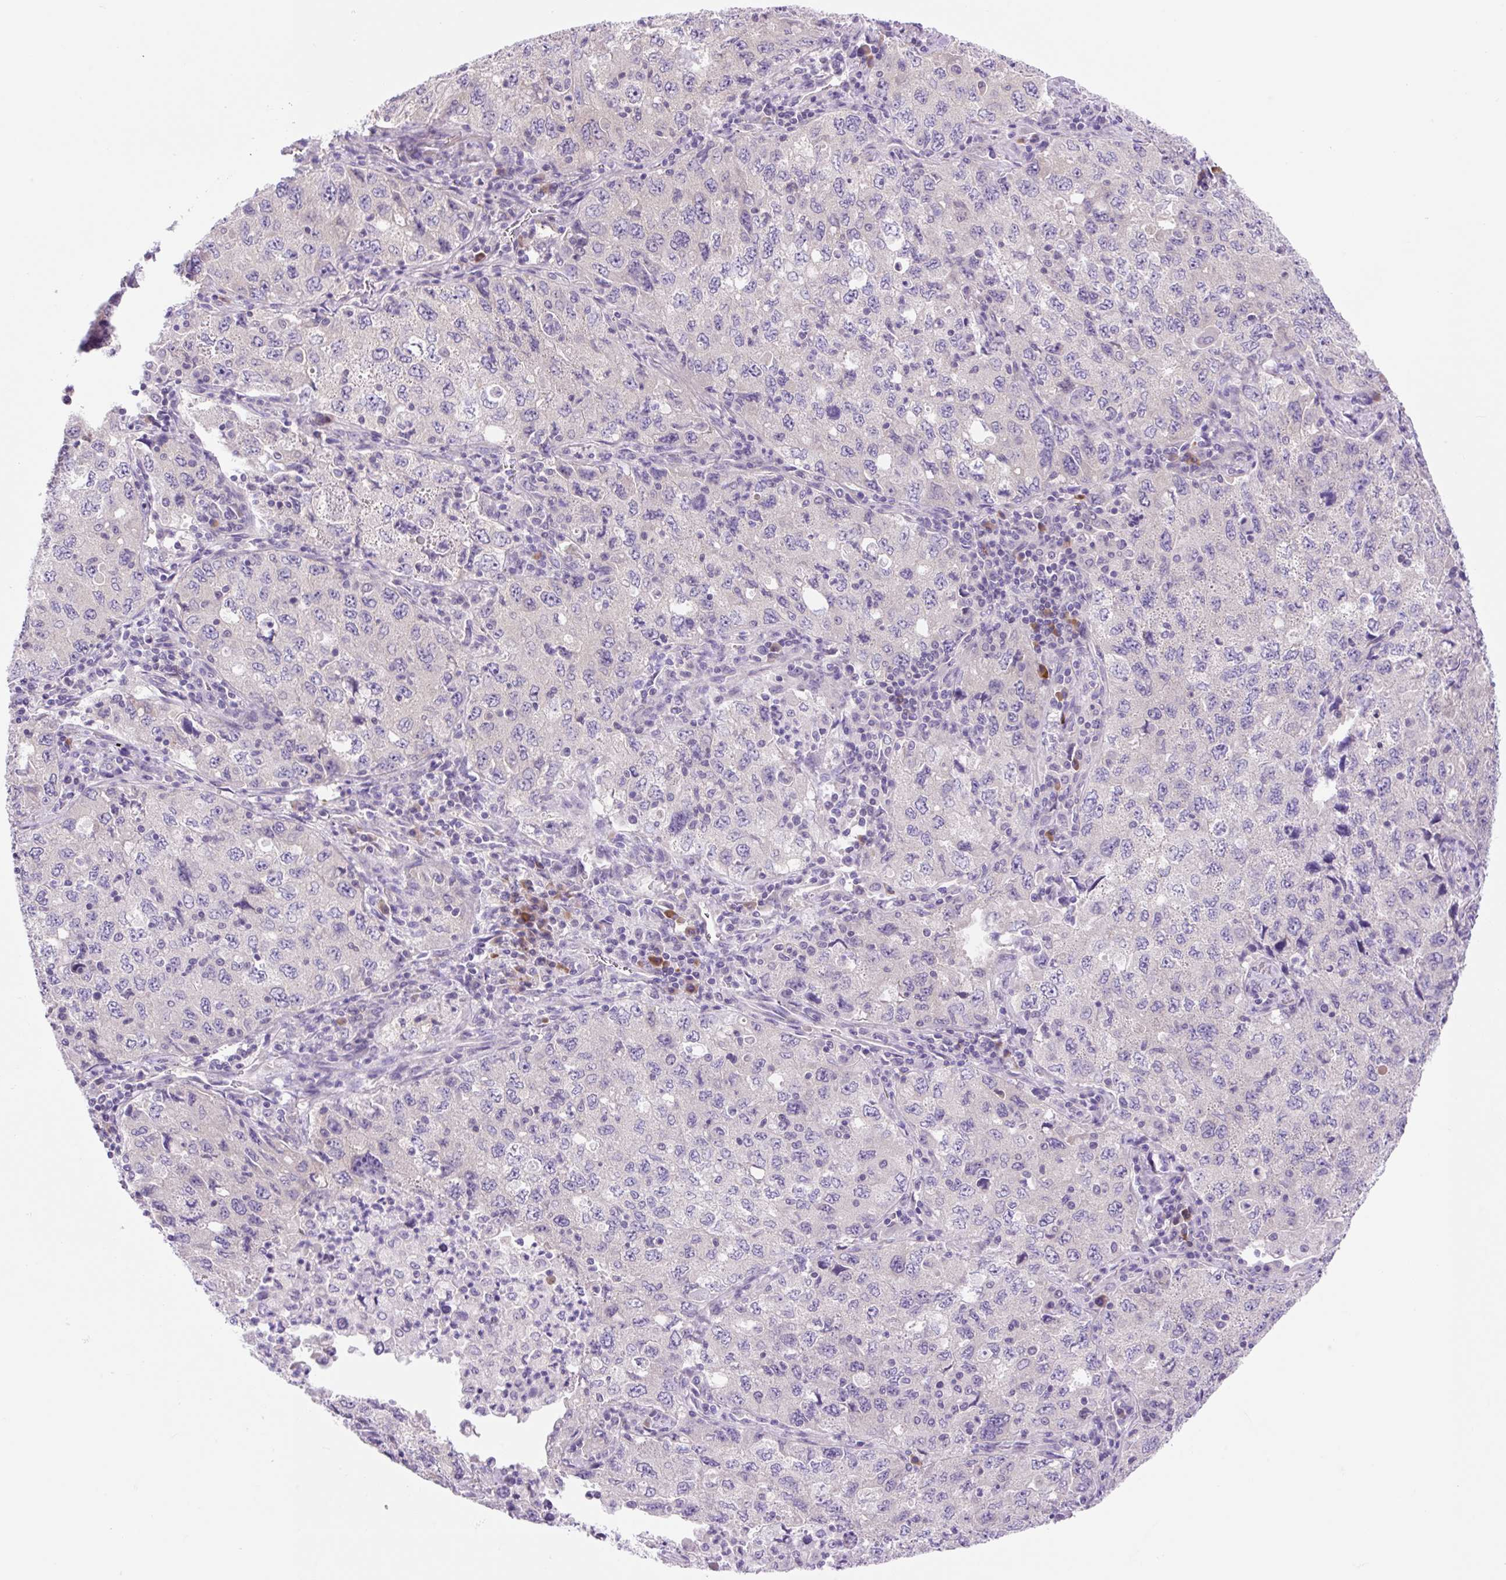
{"staining": {"intensity": "negative", "quantity": "none", "location": "none"}, "tissue": "lung cancer", "cell_type": "Tumor cells", "image_type": "cancer", "snomed": [{"axis": "morphology", "description": "Adenocarcinoma, NOS"}, {"axis": "topography", "description": "Lung"}], "caption": "Tumor cells show no significant positivity in lung adenocarcinoma.", "gene": "CELF6", "patient": {"sex": "female", "age": 57}}